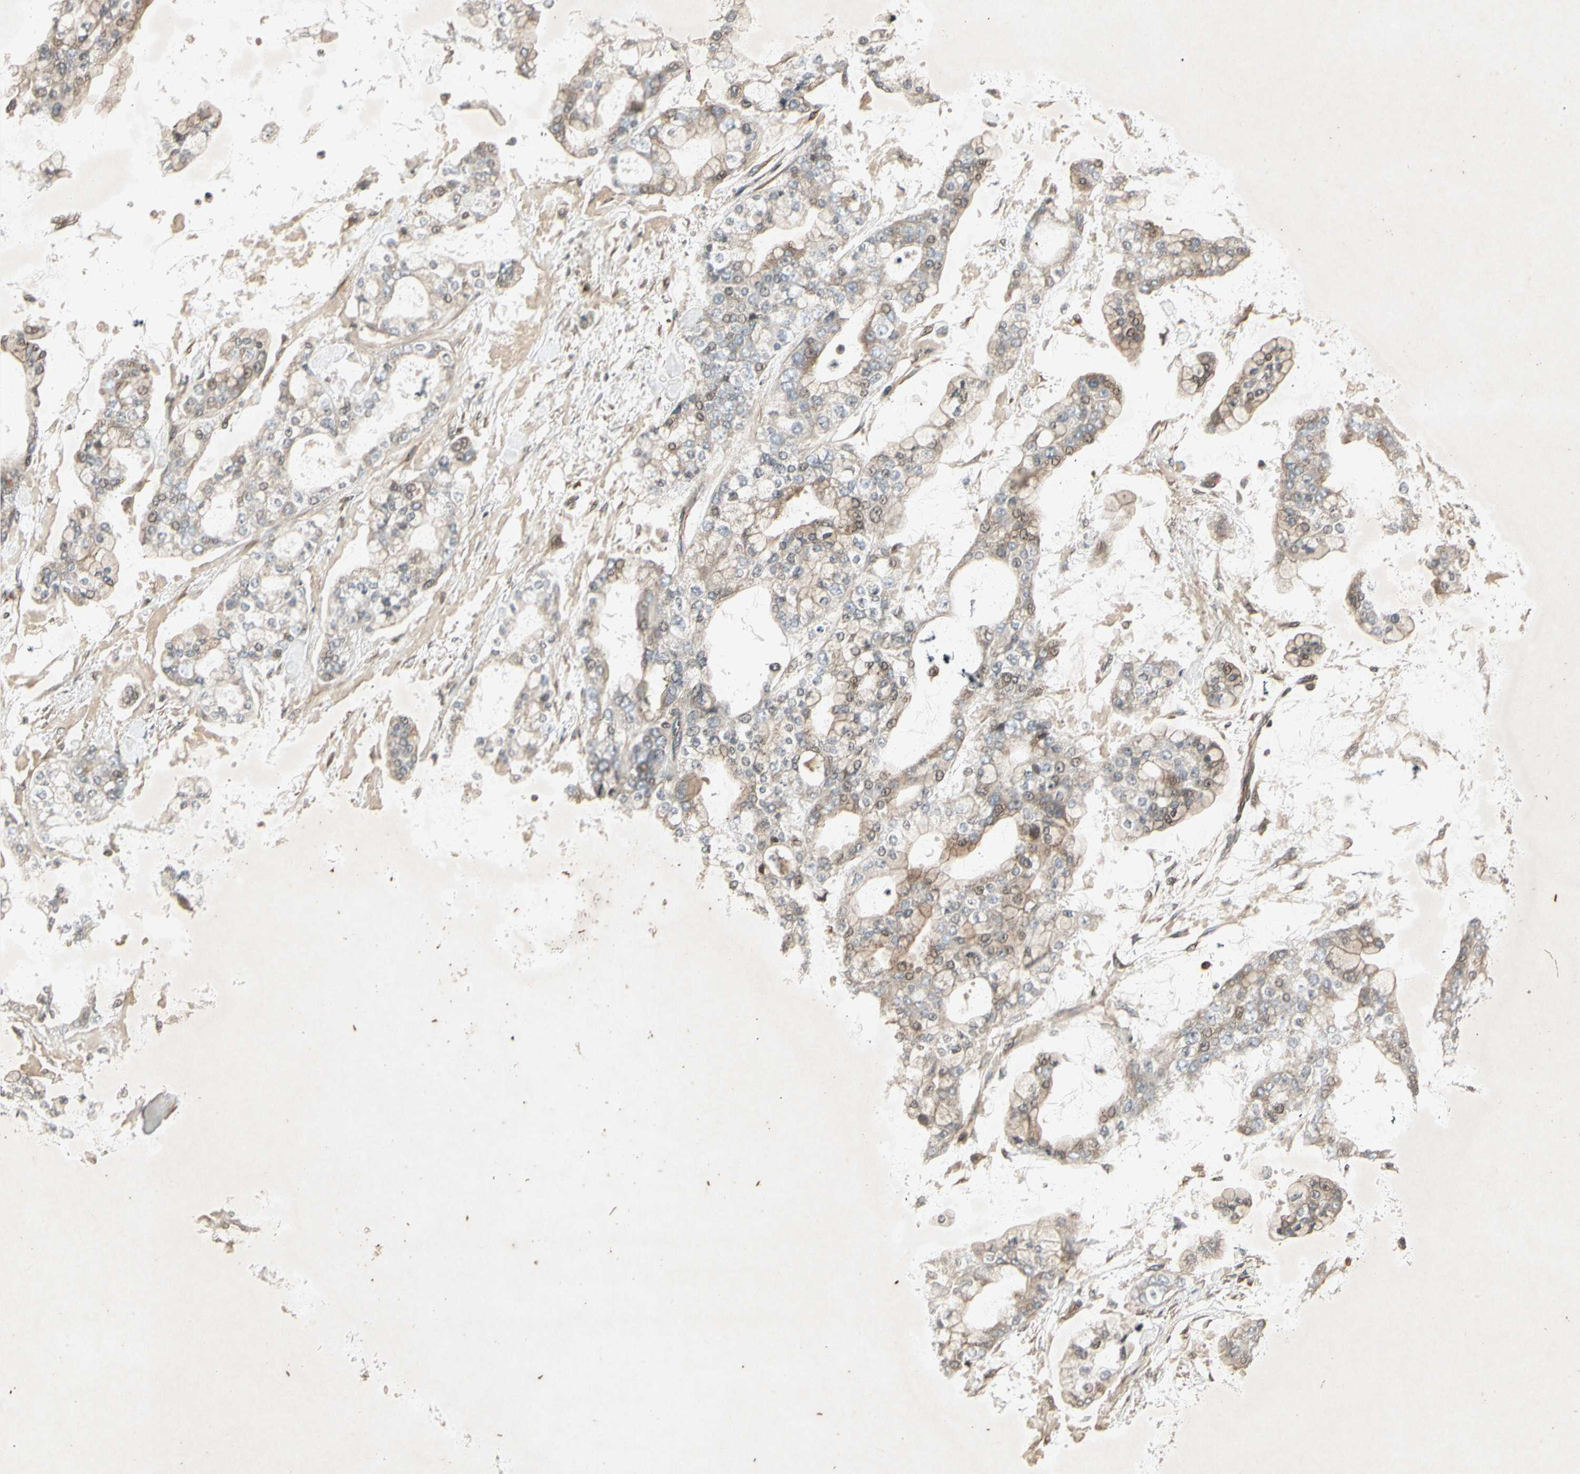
{"staining": {"intensity": "weak", "quantity": ">75%", "location": "cytoplasmic/membranous"}, "tissue": "stomach cancer", "cell_type": "Tumor cells", "image_type": "cancer", "snomed": [{"axis": "morphology", "description": "Normal tissue, NOS"}, {"axis": "morphology", "description": "Adenocarcinoma, NOS"}, {"axis": "topography", "description": "Stomach, upper"}, {"axis": "topography", "description": "Stomach"}], "caption": "Immunohistochemistry (IHC) image of adenocarcinoma (stomach) stained for a protein (brown), which shows low levels of weak cytoplasmic/membranous expression in about >75% of tumor cells.", "gene": "TEK", "patient": {"sex": "male", "age": 76}}